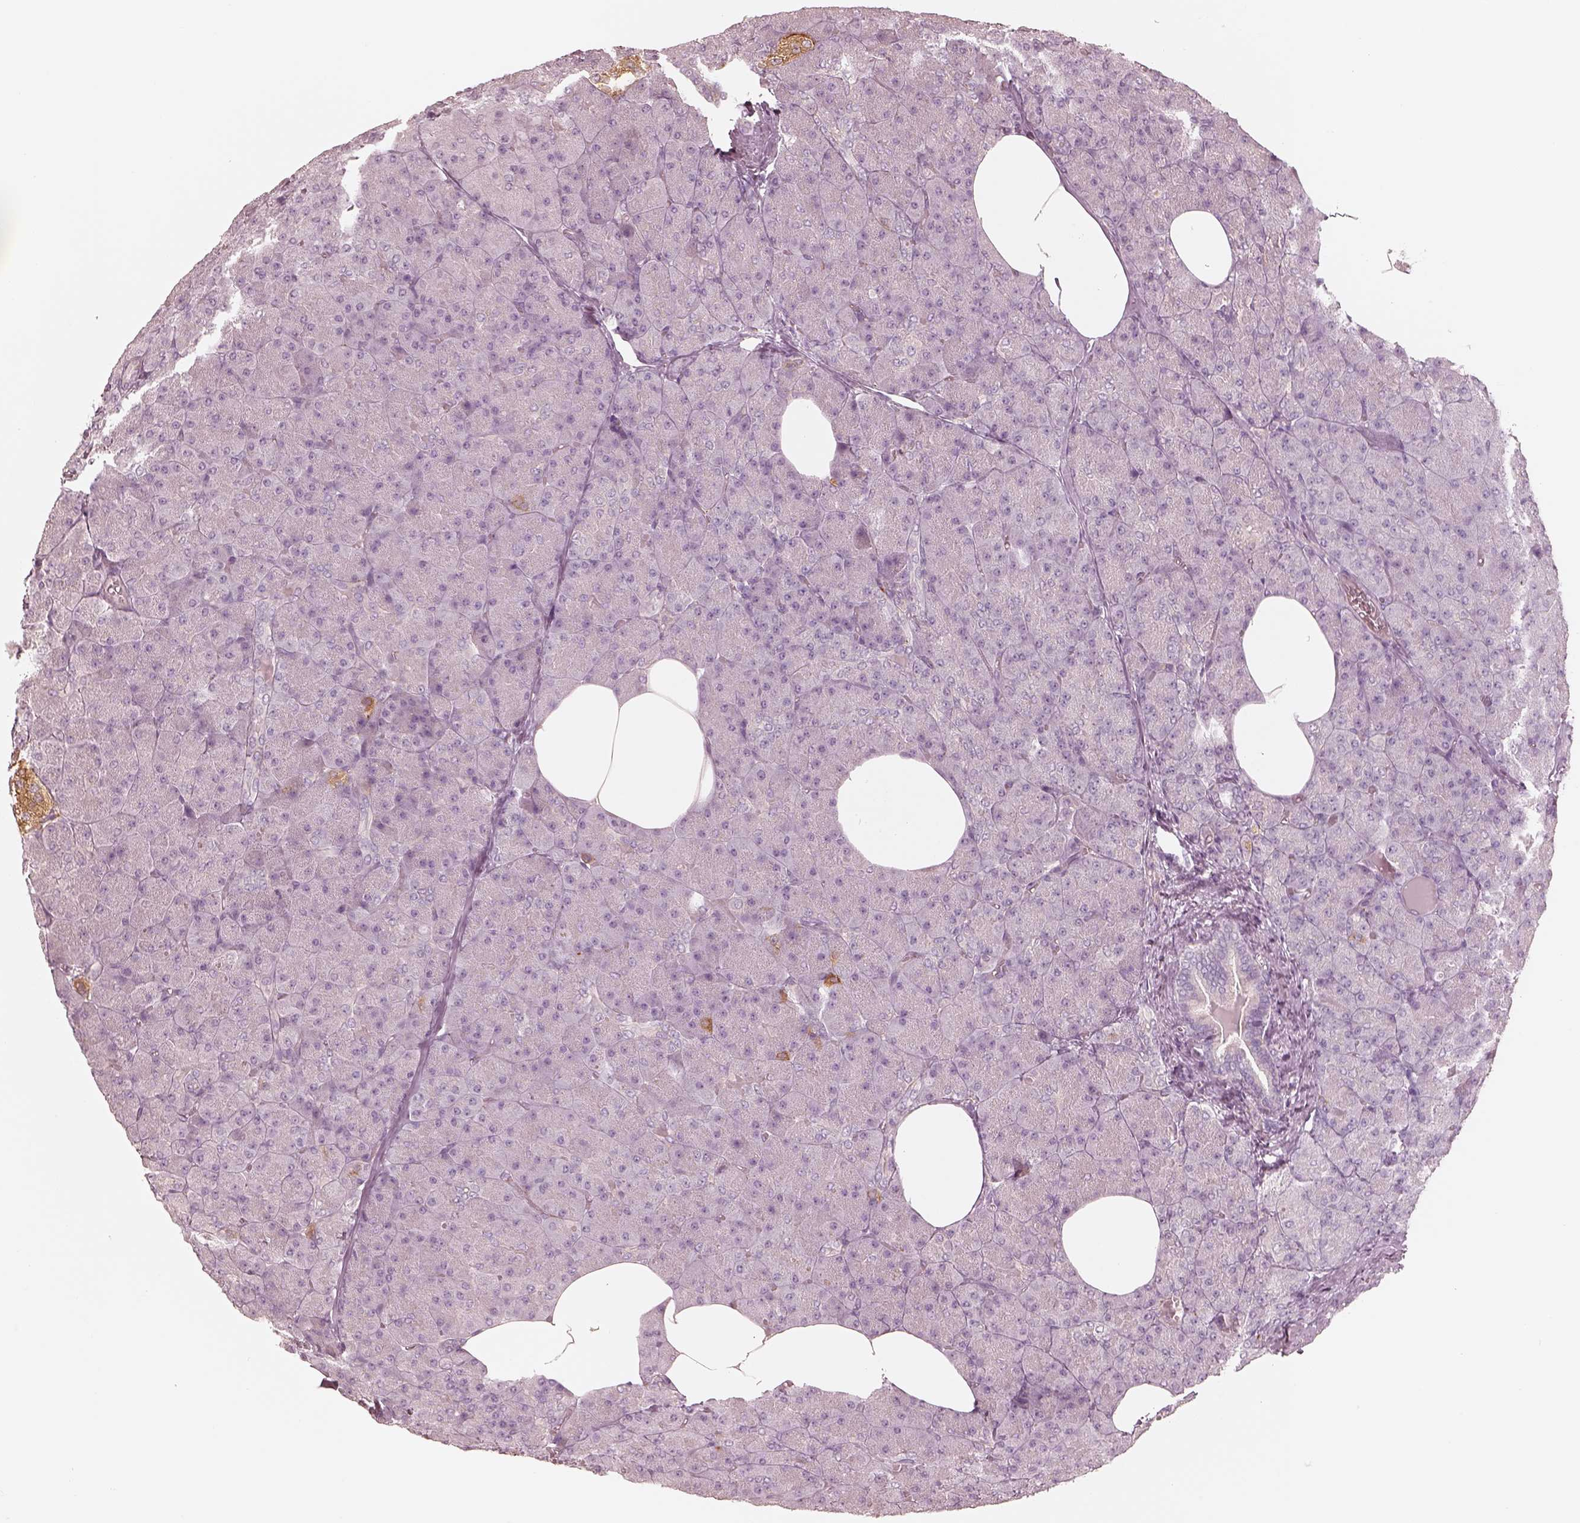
{"staining": {"intensity": "negative", "quantity": "none", "location": "none"}, "tissue": "pancreas", "cell_type": "Exocrine glandular cells", "image_type": "normal", "snomed": [{"axis": "morphology", "description": "Normal tissue, NOS"}, {"axis": "topography", "description": "Pancreas"}], "caption": "Immunohistochemistry (IHC) of unremarkable human pancreas demonstrates no expression in exocrine glandular cells.", "gene": "RAB3C", "patient": {"sex": "female", "age": 45}}